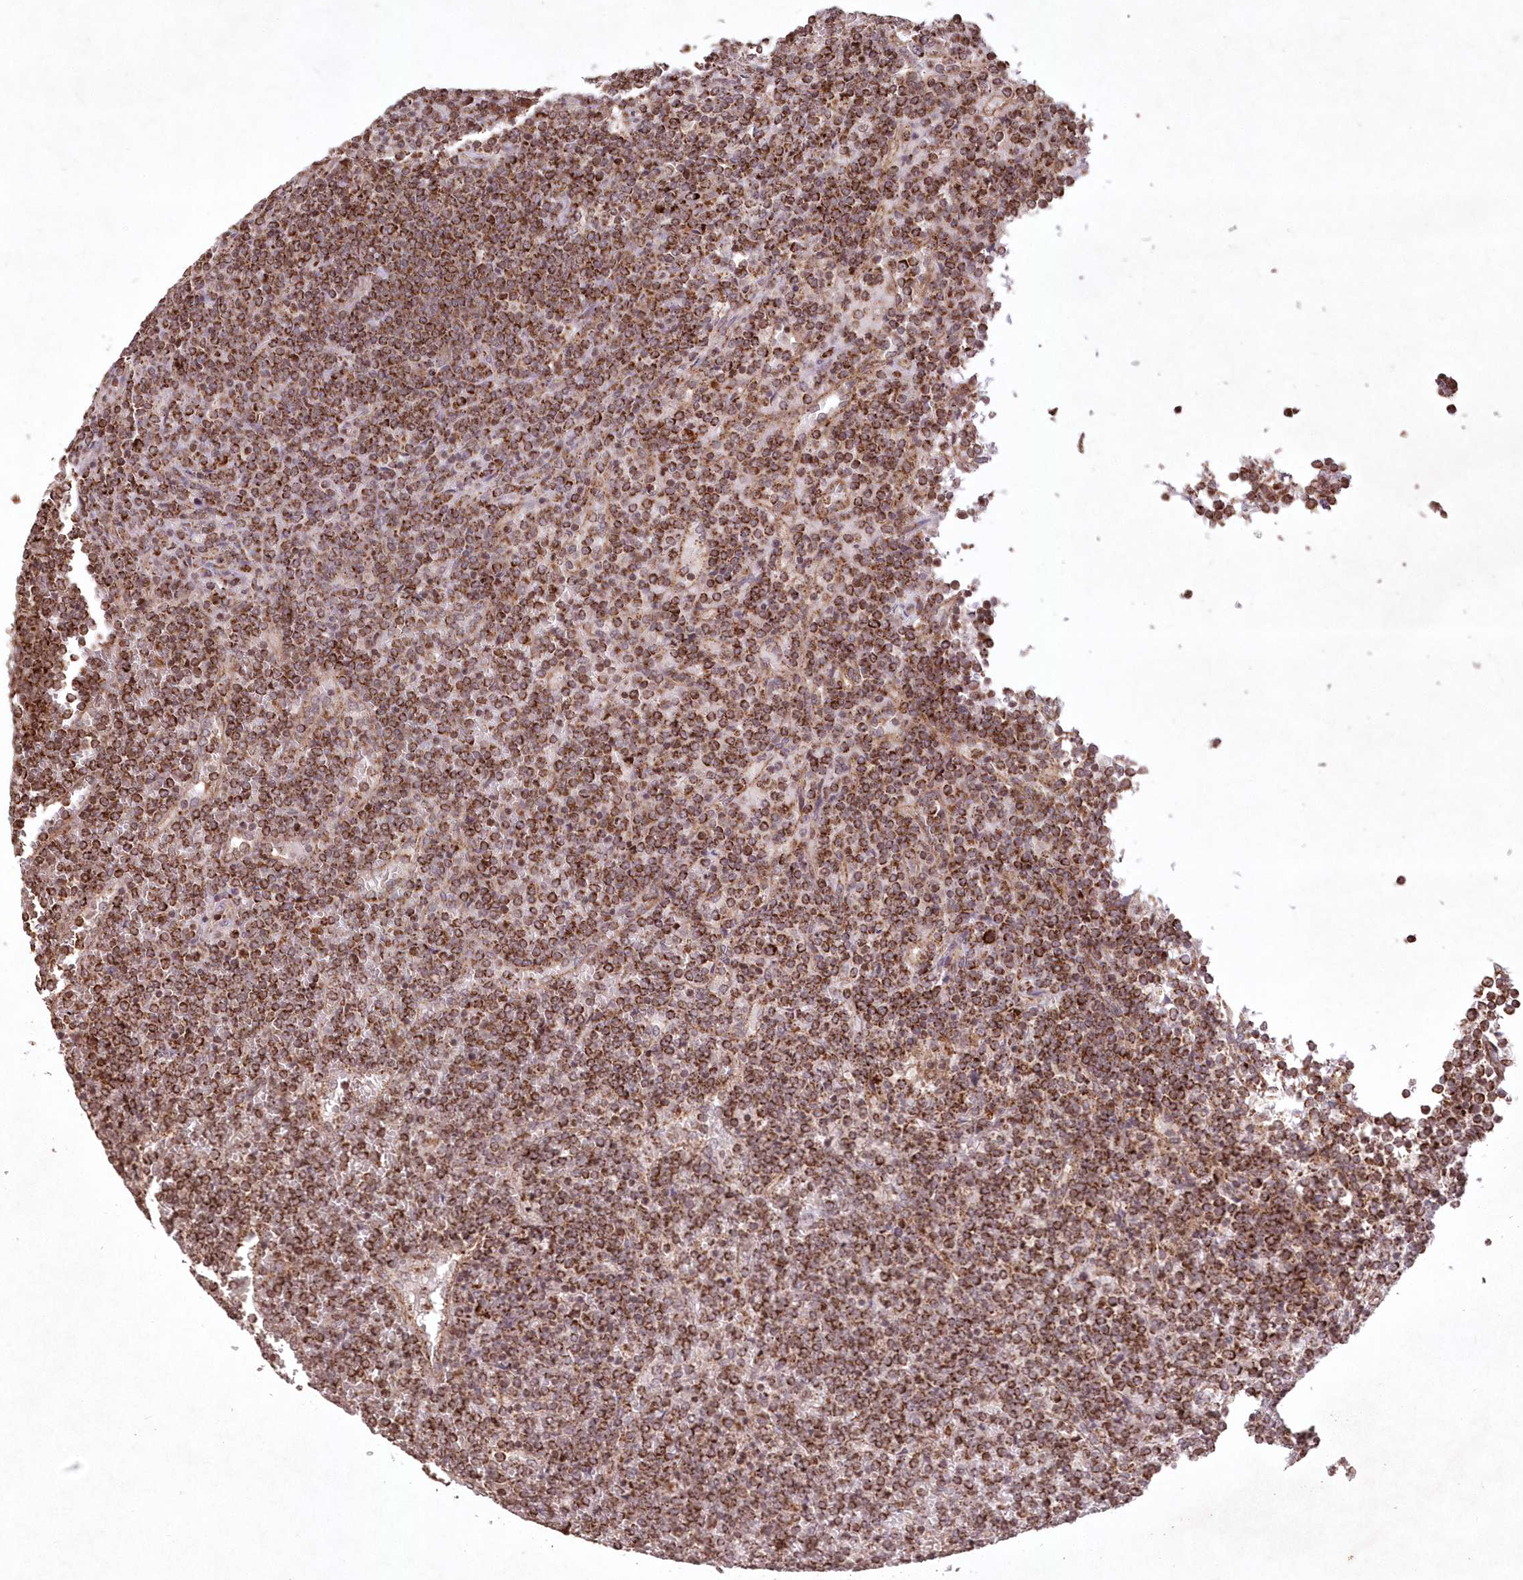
{"staining": {"intensity": "strong", "quantity": ">75%", "location": "cytoplasmic/membranous"}, "tissue": "lymphoma", "cell_type": "Tumor cells", "image_type": "cancer", "snomed": [{"axis": "morphology", "description": "Malignant lymphoma, non-Hodgkin's type, Low grade"}, {"axis": "topography", "description": "Spleen"}], "caption": "Immunohistochemical staining of human lymphoma shows high levels of strong cytoplasmic/membranous staining in about >75% of tumor cells. The staining was performed using DAB (3,3'-diaminobenzidine), with brown indicating positive protein expression. Nuclei are stained blue with hematoxylin.", "gene": "LRPPRC", "patient": {"sex": "female", "age": 19}}